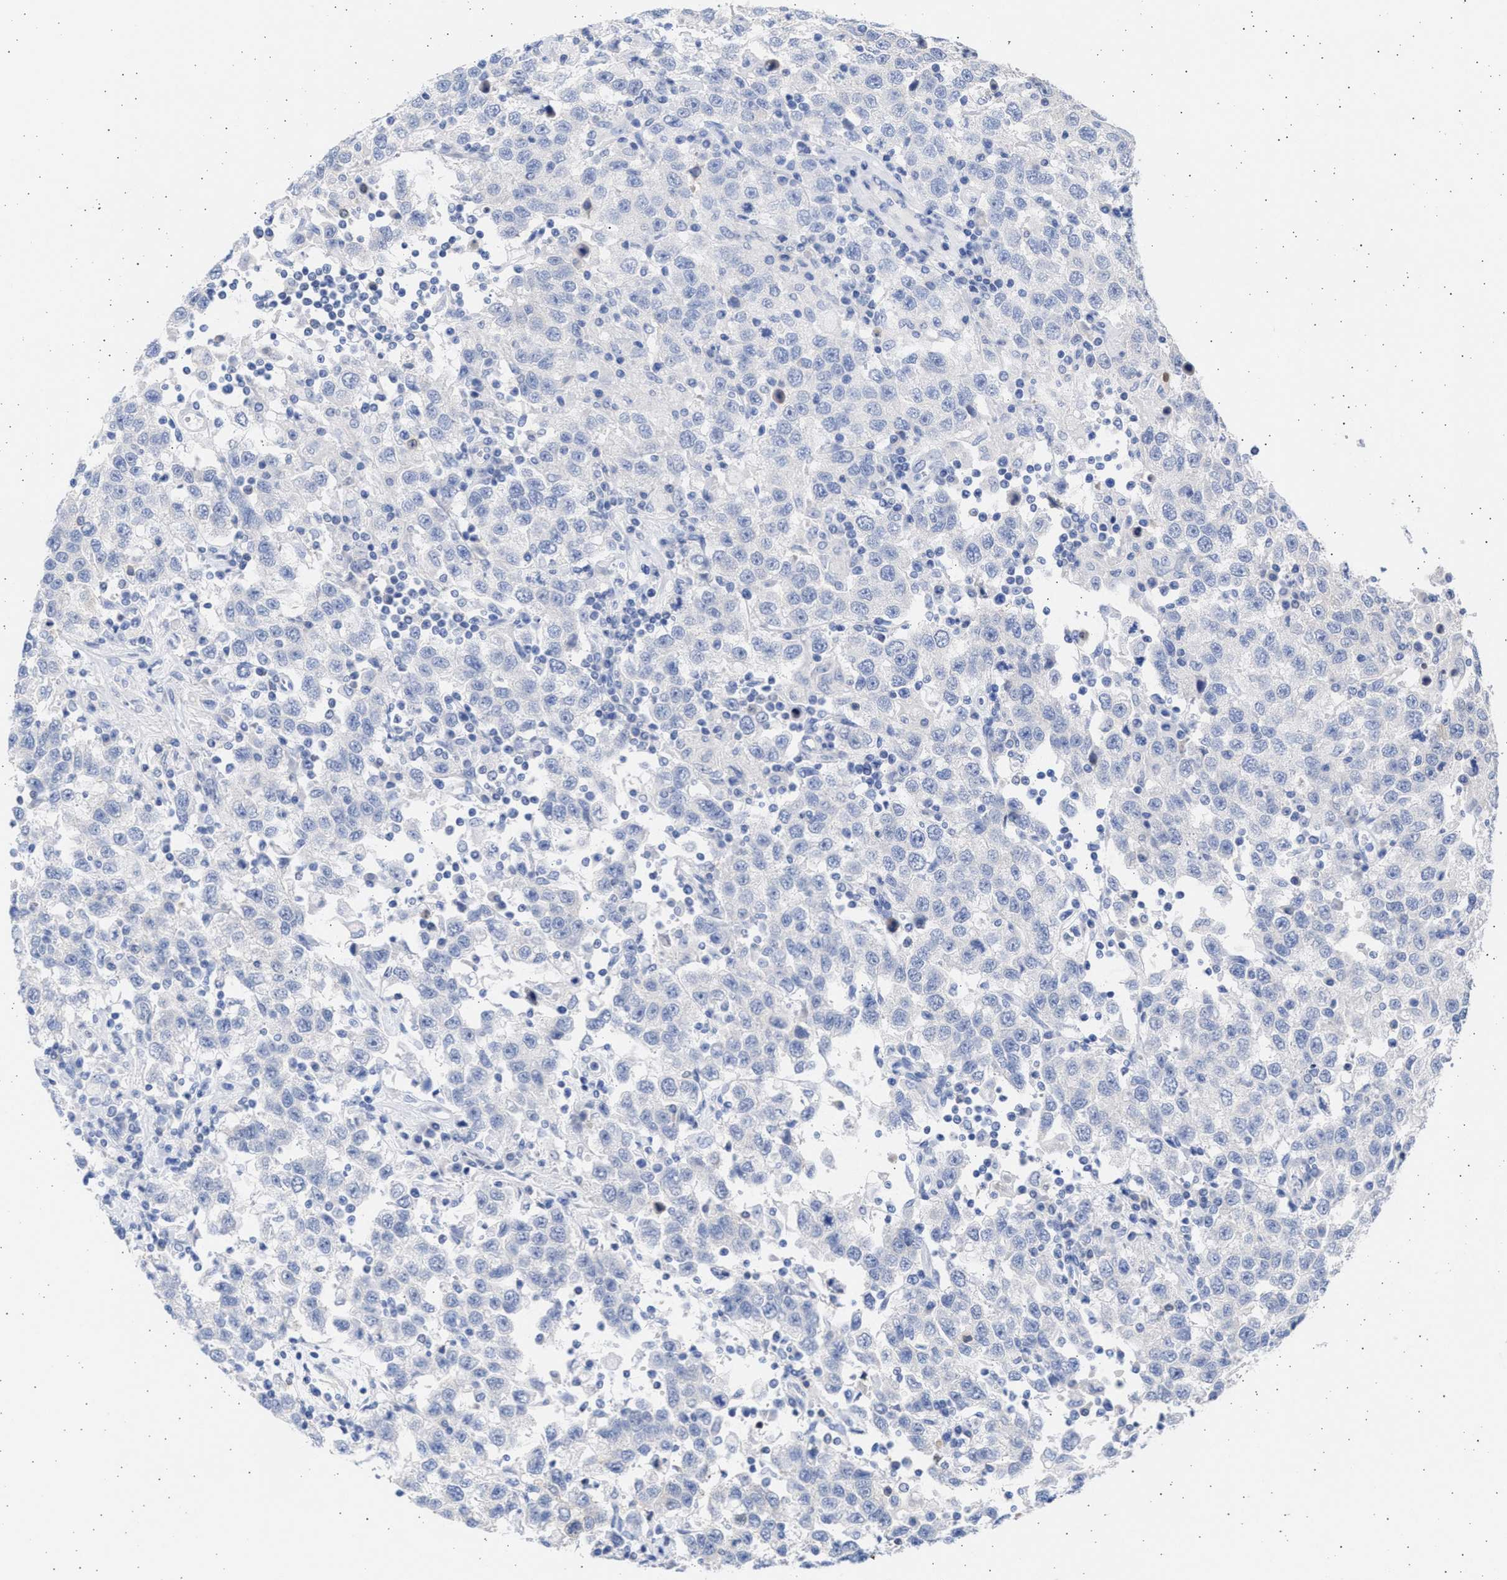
{"staining": {"intensity": "negative", "quantity": "none", "location": "none"}, "tissue": "testis cancer", "cell_type": "Tumor cells", "image_type": "cancer", "snomed": [{"axis": "morphology", "description": "Seminoma, NOS"}, {"axis": "topography", "description": "Testis"}], "caption": "Tumor cells are negative for brown protein staining in testis cancer.", "gene": "ALDOC", "patient": {"sex": "male", "age": 41}}